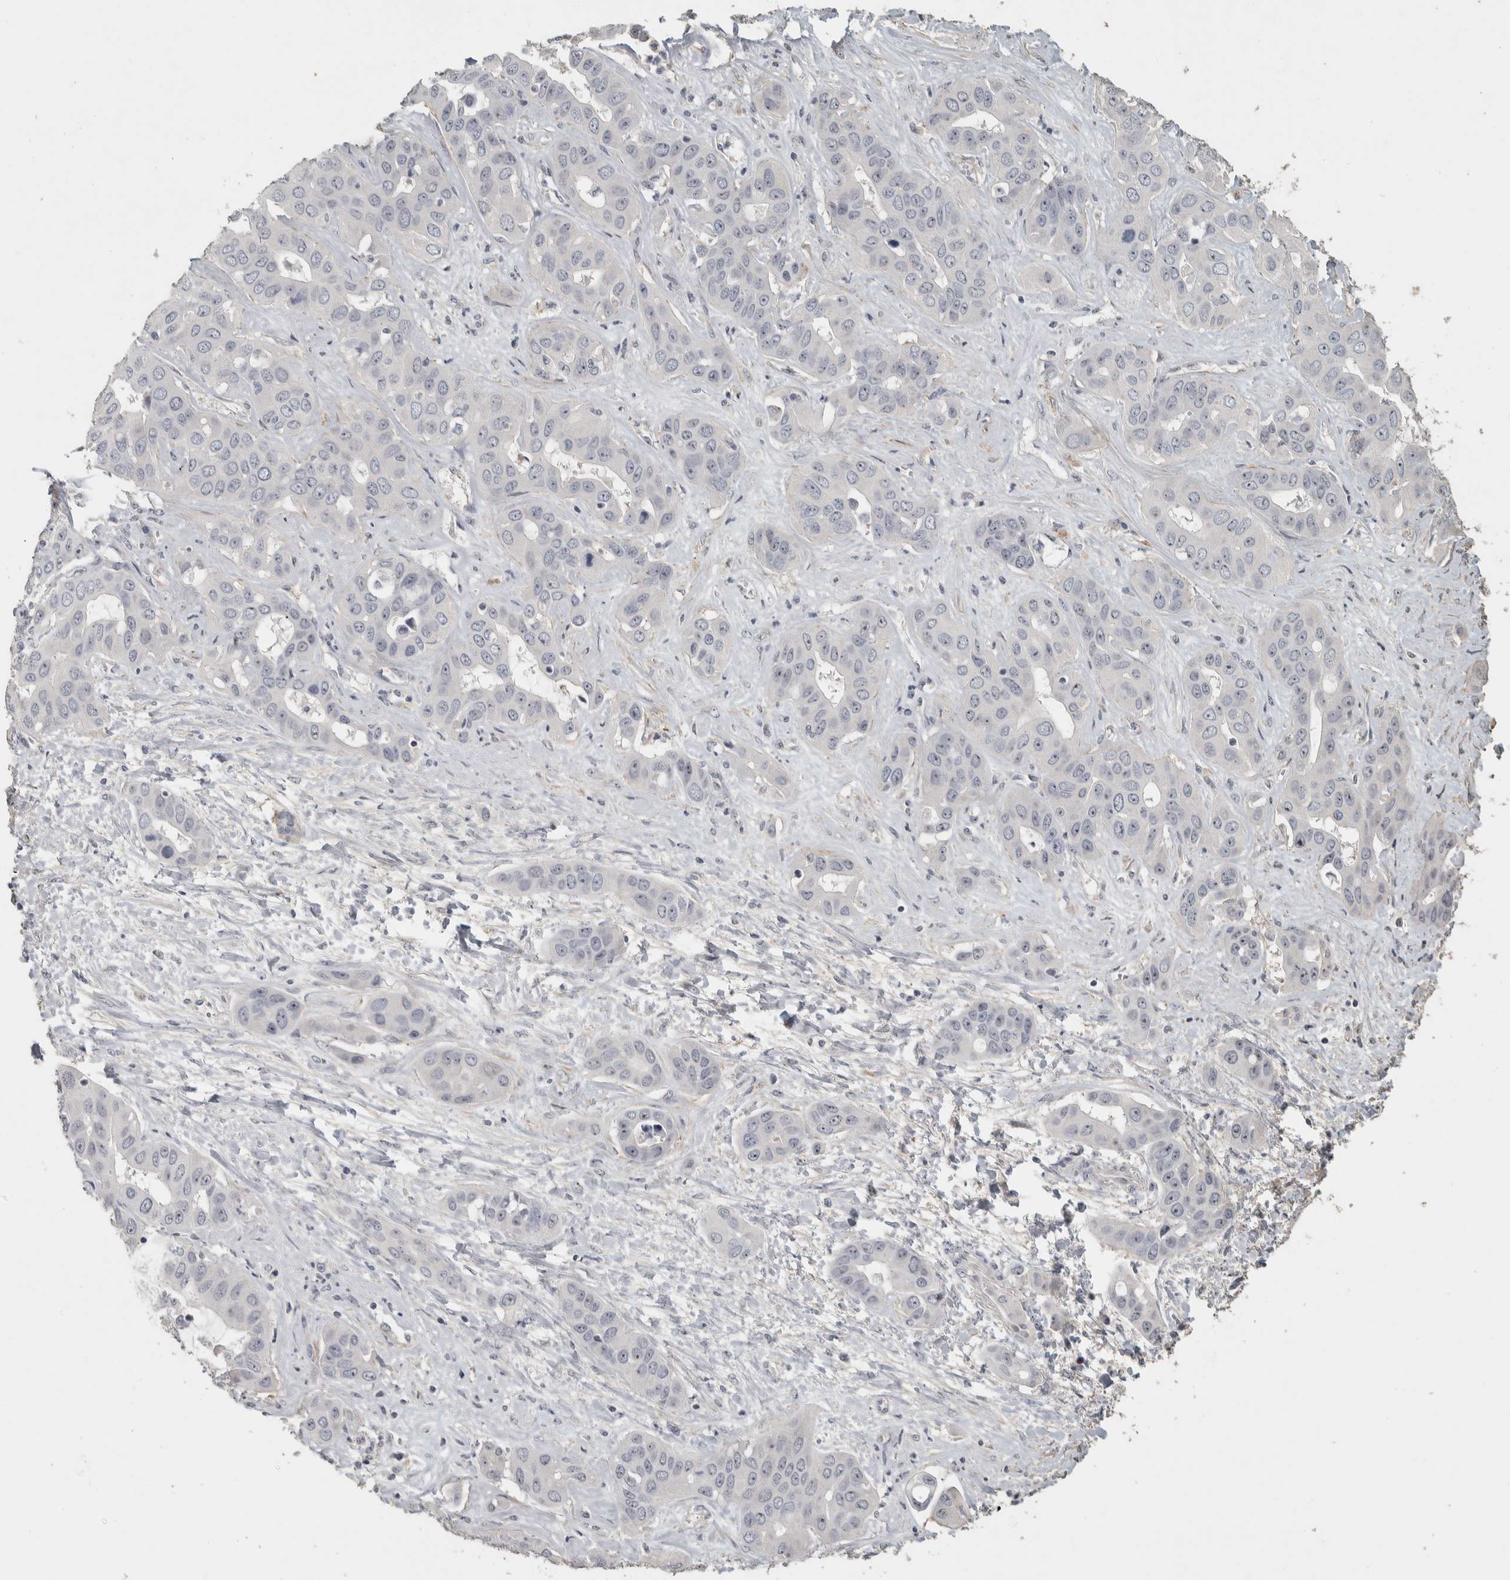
{"staining": {"intensity": "weak", "quantity": "<25%", "location": "nuclear"}, "tissue": "liver cancer", "cell_type": "Tumor cells", "image_type": "cancer", "snomed": [{"axis": "morphology", "description": "Cholangiocarcinoma"}, {"axis": "topography", "description": "Liver"}], "caption": "This is an immunohistochemistry (IHC) photomicrograph of human cholangiocarcinoma (liver). There is no expression in tumor cells.", "gene": "DCAF10", "patient": {"sex": "female", "age": 52}}